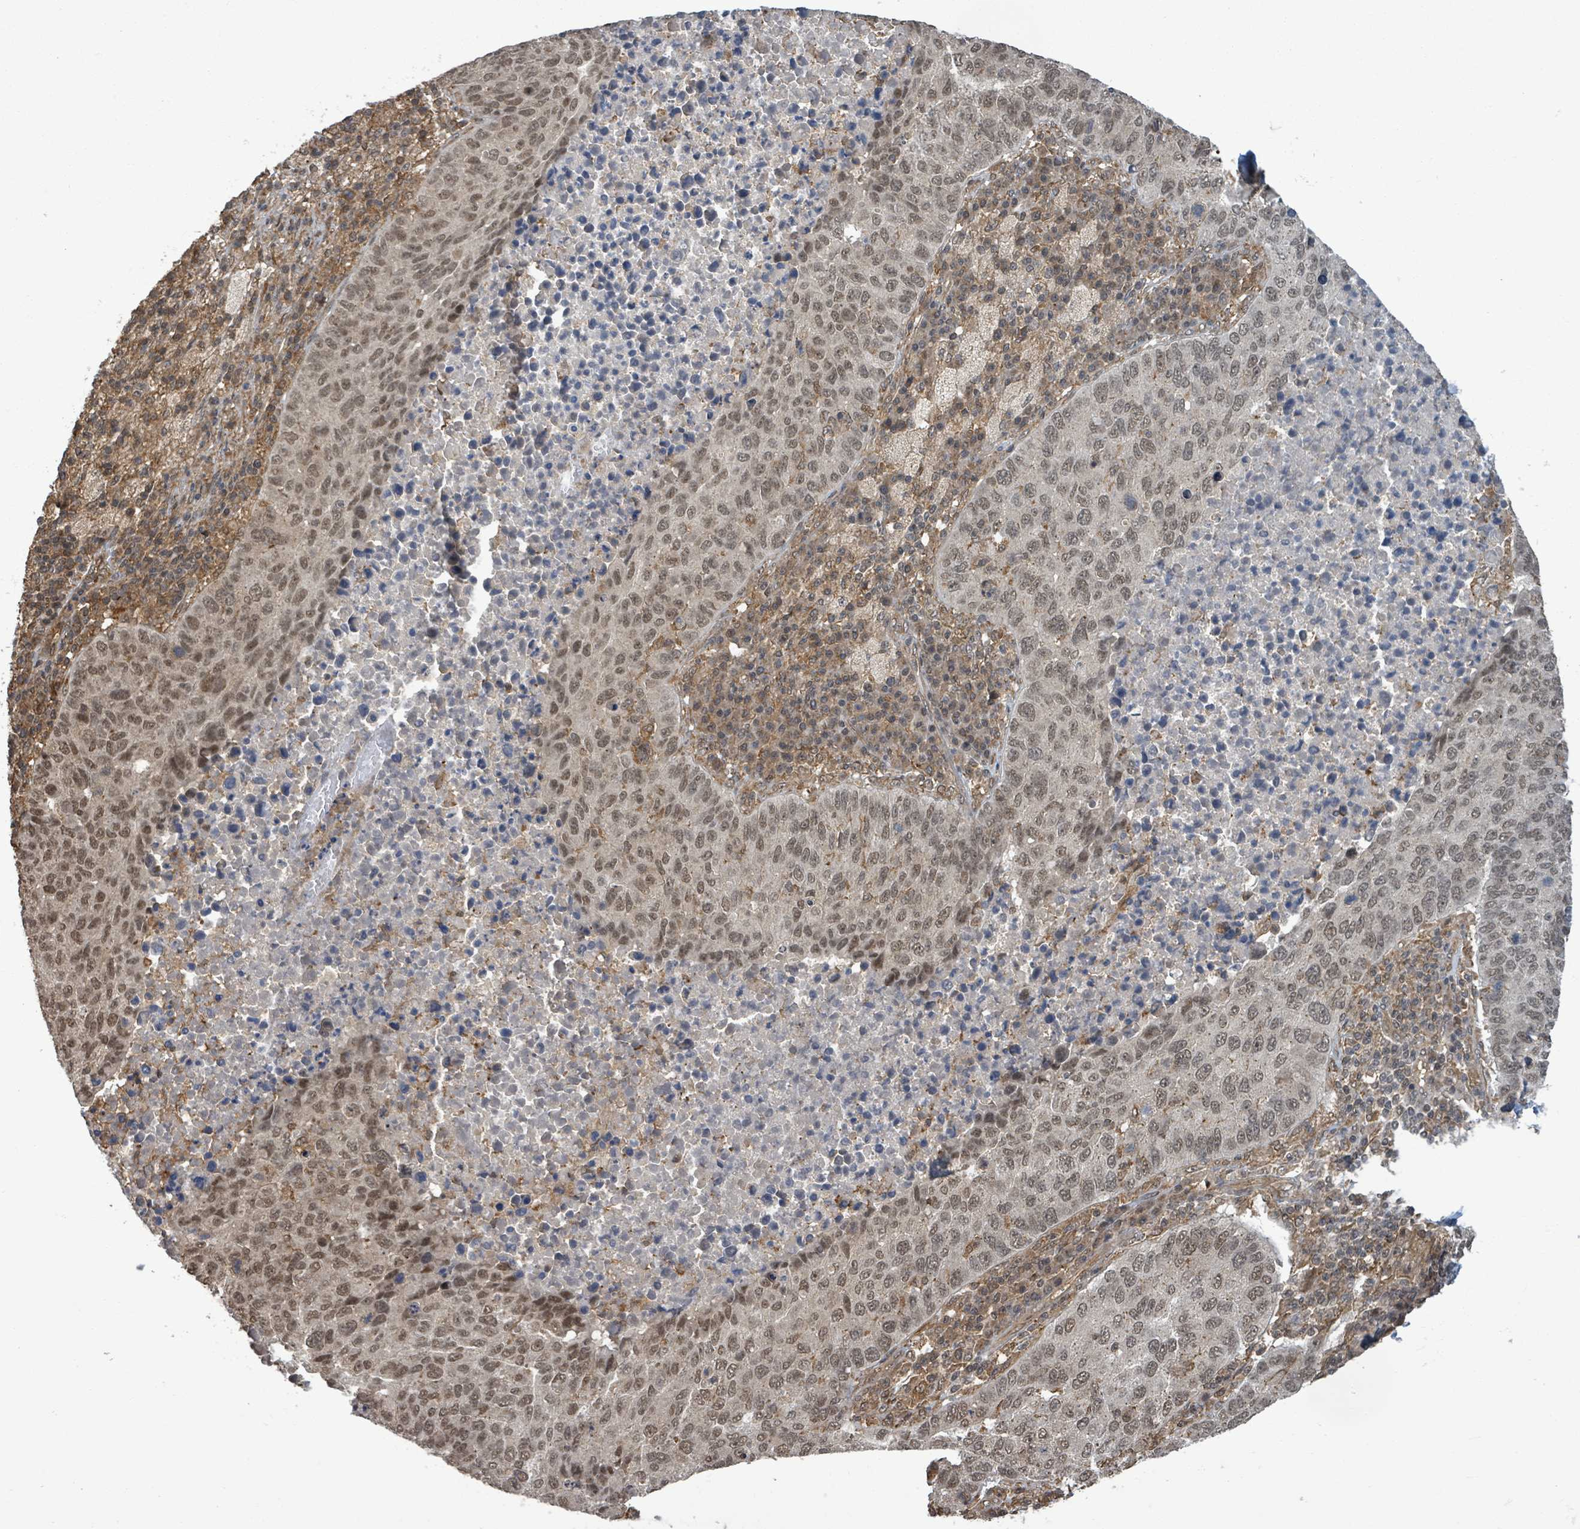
{"staining": {"intensity": "moderate", "quantity": ">75%", "location": "nuclear"}, "tissue": "lung cancer", "cell_type": "Tumor cells", "image_type": "cancer", "snomed": [{"axis": "morphology", "description": "Squamous cell carcinoma, NOS"}, {"axis": "topography", "description": "Lung"}], "caption": "Tumor cells demonstrate medium levels of moderate nuclear expression in about >75% of cells in squamous cell carcinoma (lung).", "gene": "KLC1", "patient": {"sex": "male", "age": 73}}